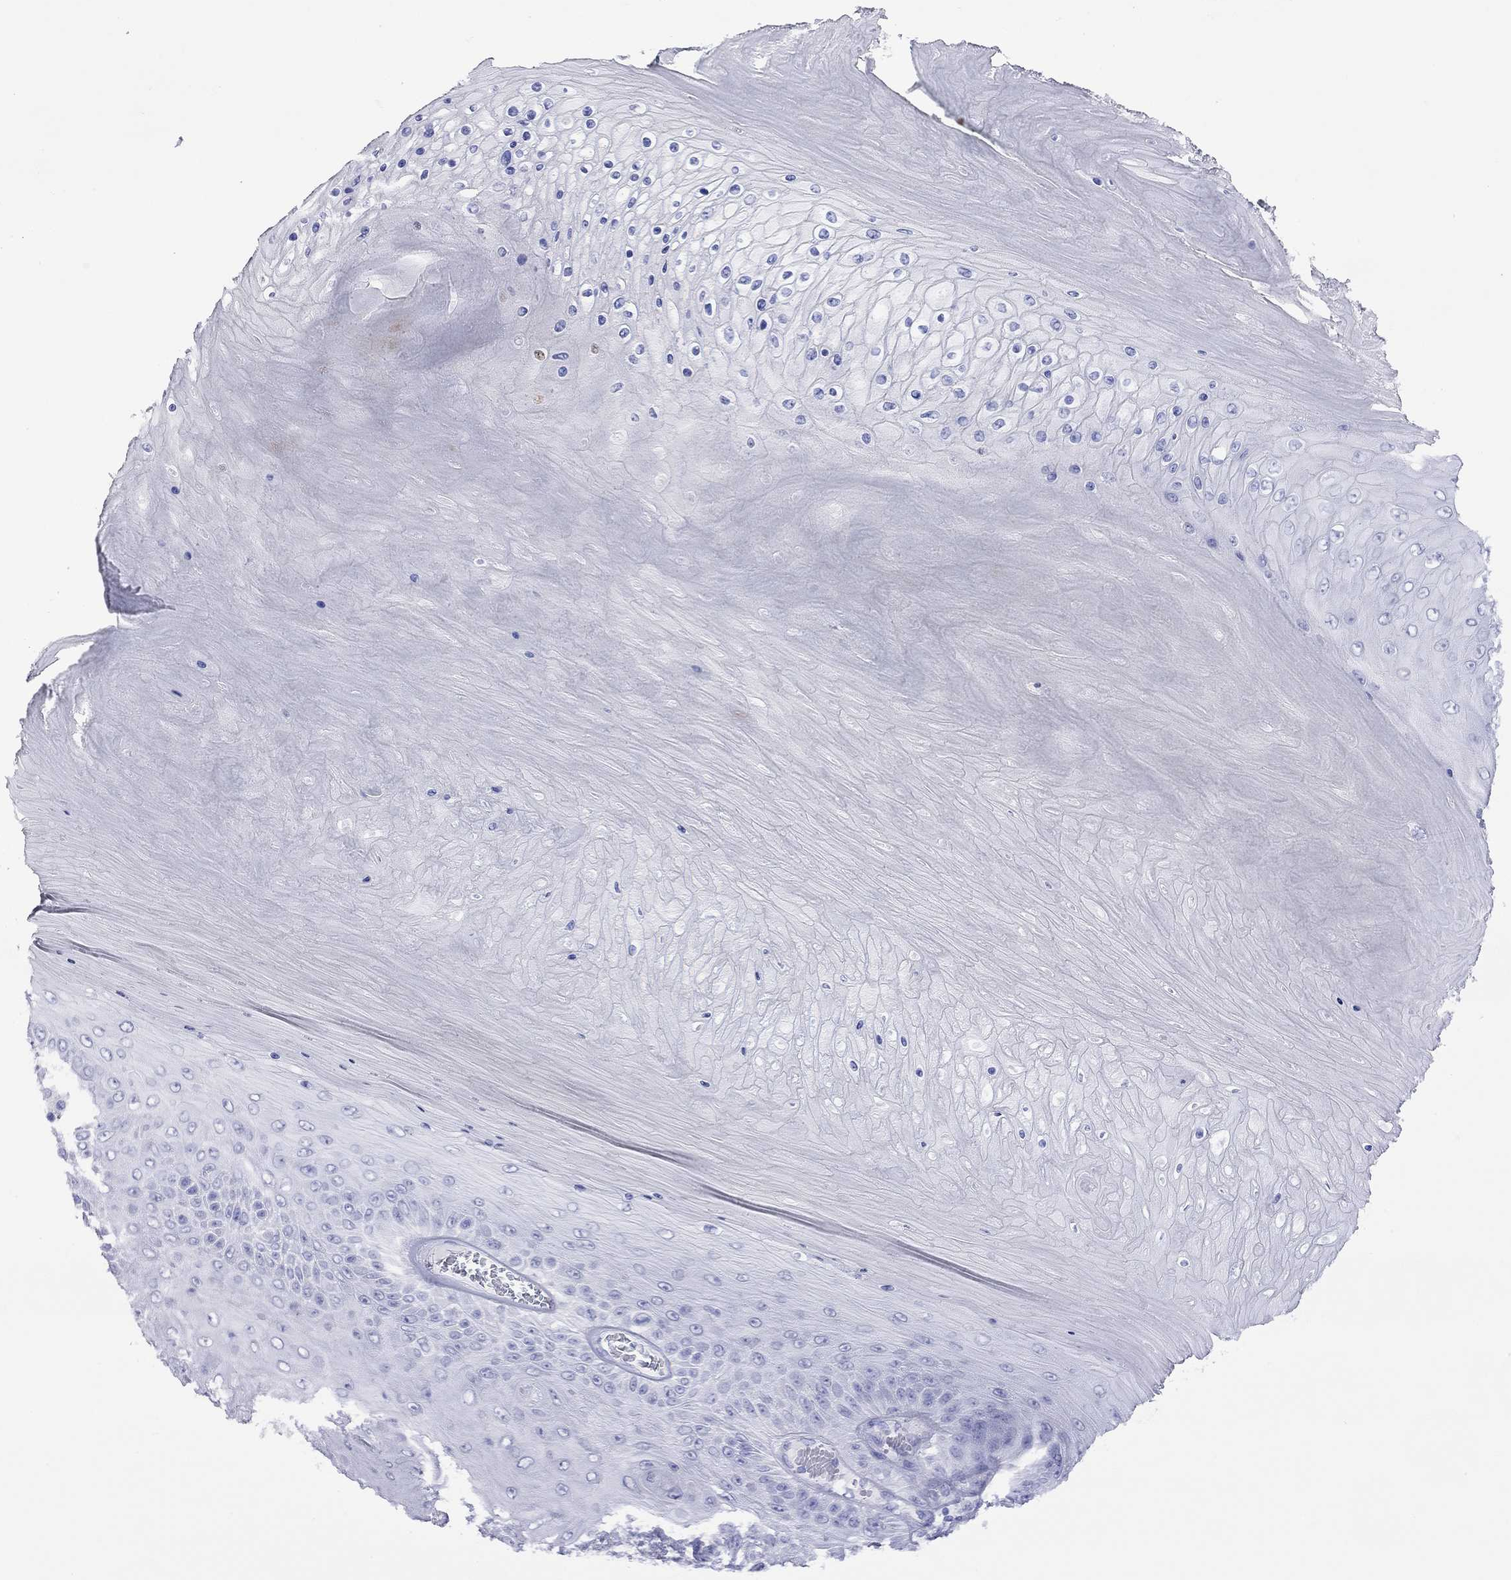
{"staining": {"intensity": "negative", "quantity": "none", "location": "none"}, "tissue": "skin cancer", "cell_type": "Tumor cells", "image_type": "cancer", "snomed": [{"axis": "morphology", "description": "Squamous cell carcinoma, NOS"}, {"axis": "topography", "description": "Skin"}], "caption": "An IHC micrograph of squamous cell carcinoma (skin) is shown. There is no staining in tumor cells of squamous cell carcinoma (skin).", "gene": "SLC30A8", "patient": {"sex": "male", "age": 62}}